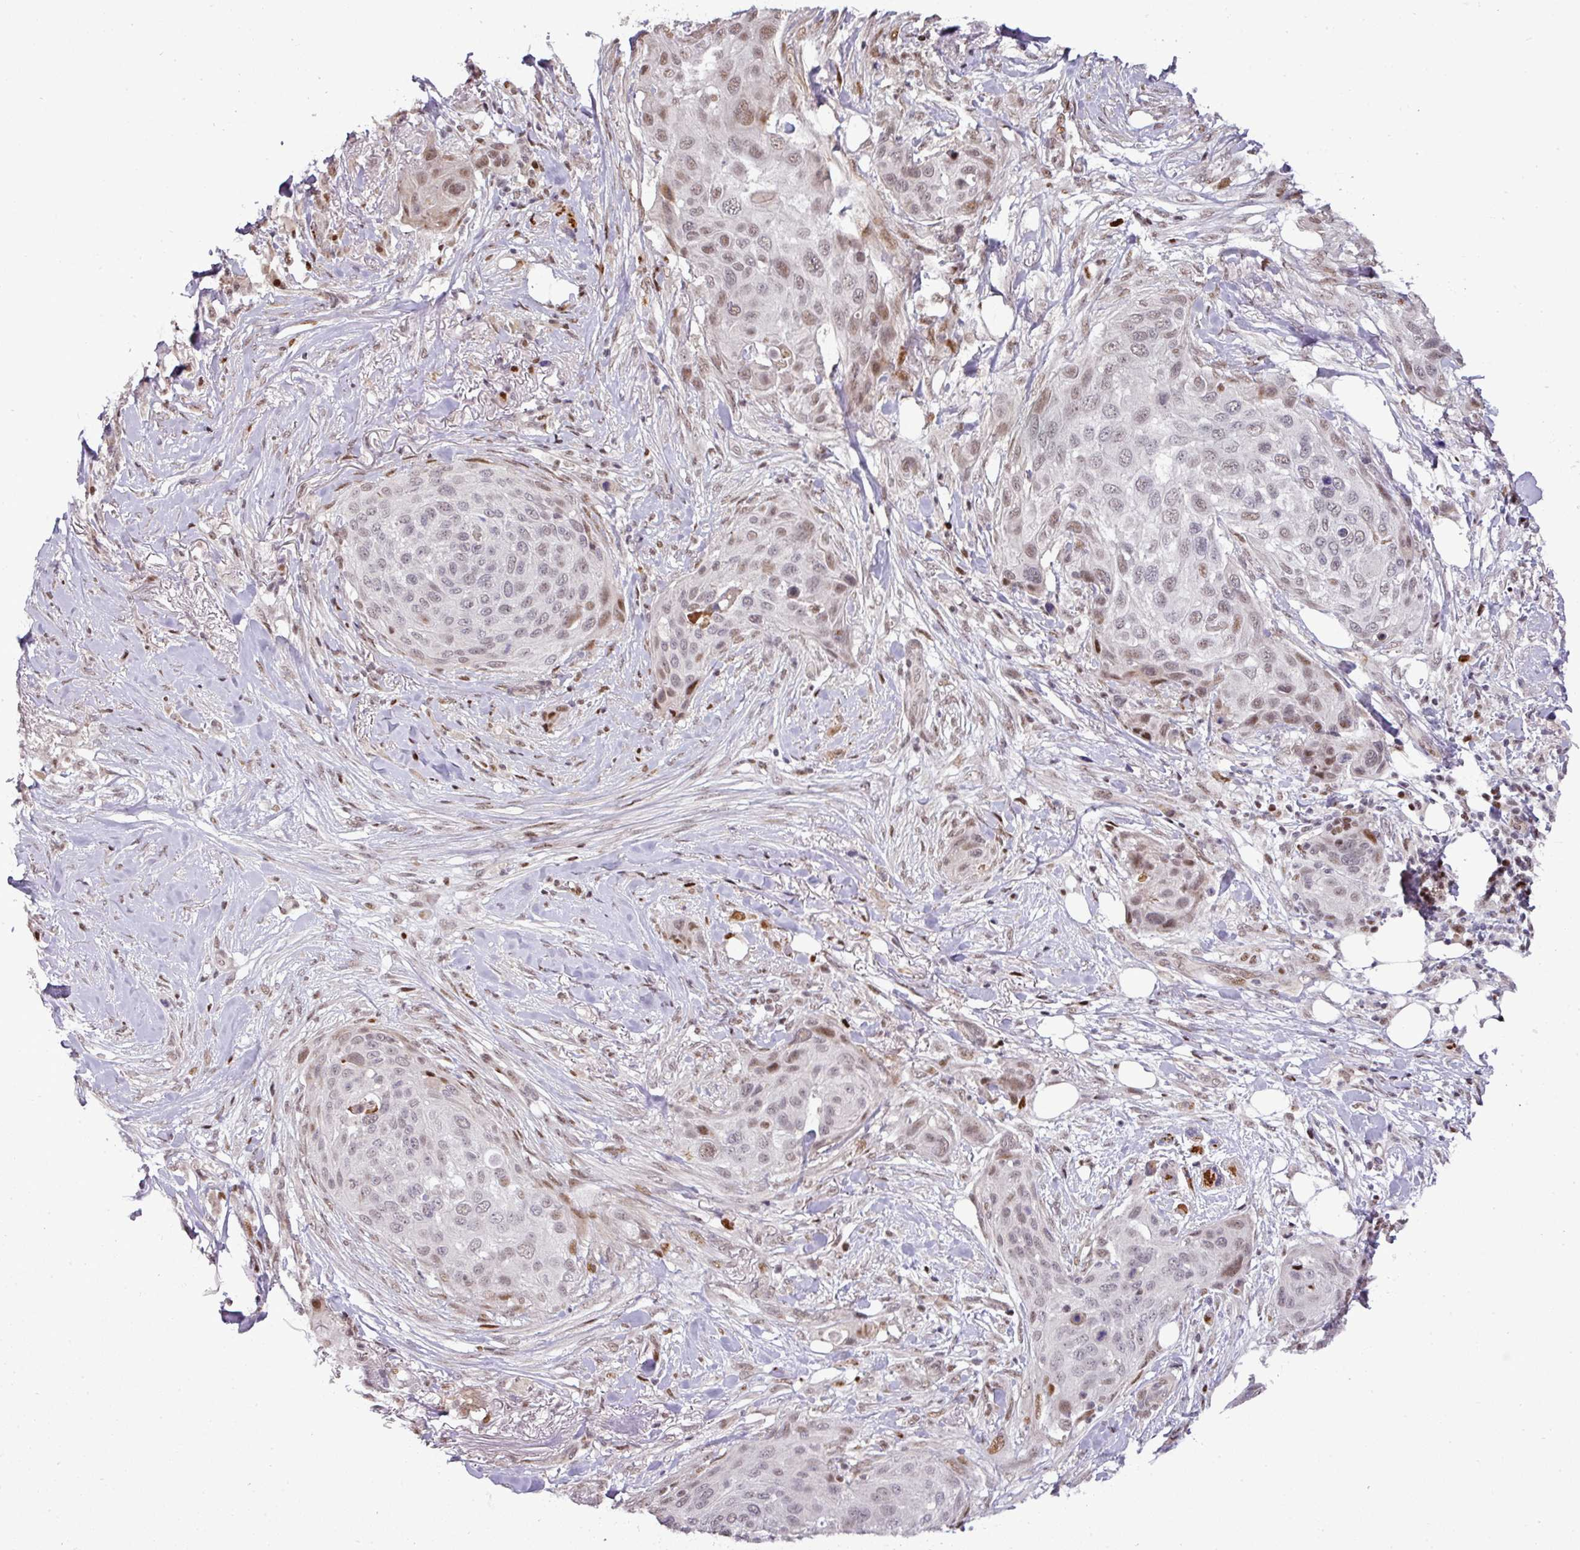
{"staining": {"intensity": "moderate", "quantity": "<25%", "location": "nuclear"}, "tissue": "skin cancer", "cell_type": "Tumor cells", "image_type": "cancer", "snomed": [{"axis": "morphology", "description": "Squamous cell carcinoma, NOS"}, {"axis": "topography", "description": "Skin"}], "caption": "Moderate nuclear positivity for a protein is present in approximately <25% of tumor cells of skin cancer (squamous cell carcinoma) using IHC.", "gene": "MYSM1", "patient": {"sex": "female", "age": 87}}